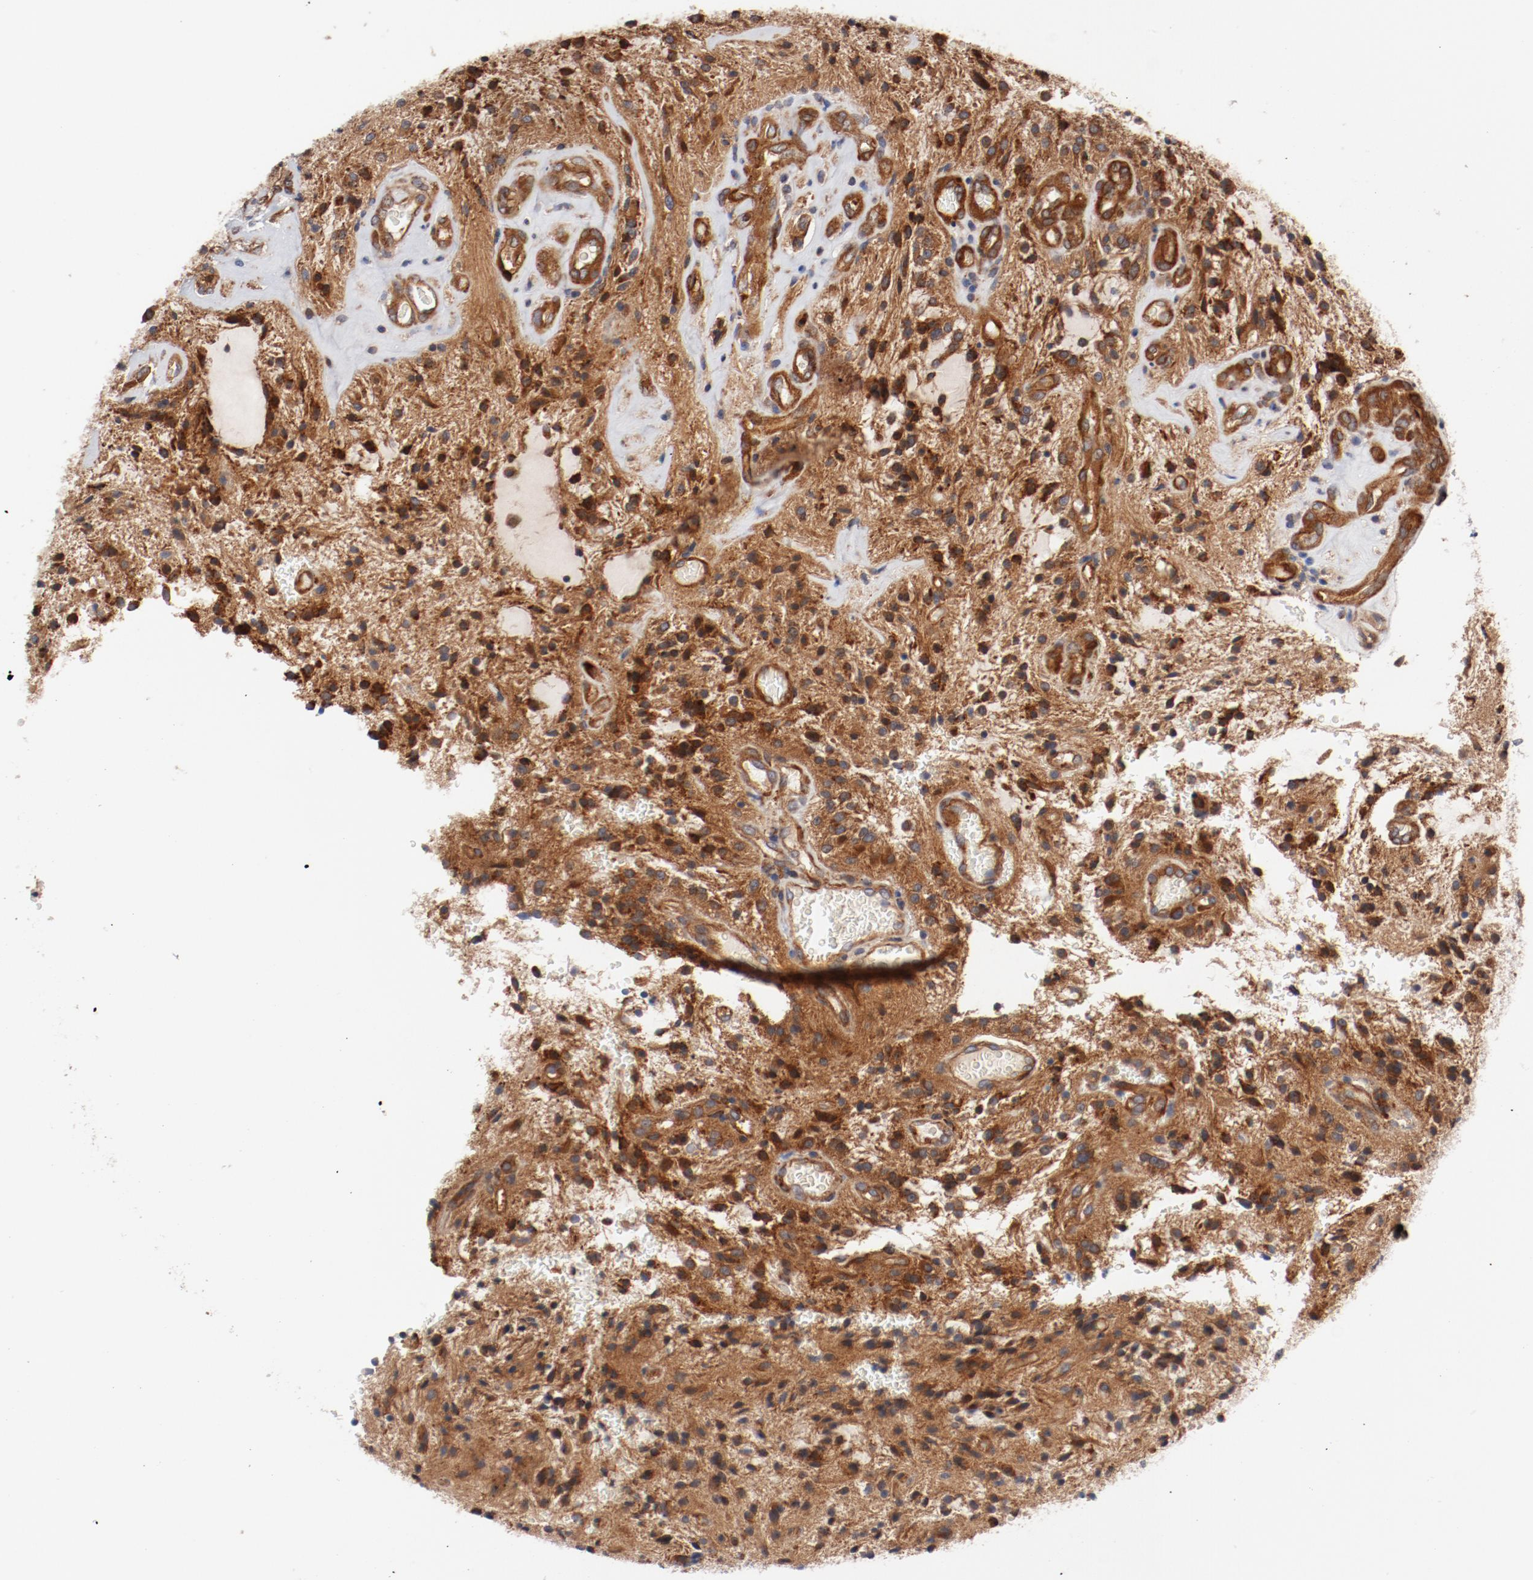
{"staining": {"intensity": "moderate", "quantity": ">75%", "location": "cytoplasmic/membranous"}, "tissue": "glioma", "cell_type": "Tumor cells", "image_type": "cancer", "snomed": [{"axis": "morphology", "description": "Glioma, malignant, NOS"}, {"axis": "topography", "description": "Cerebellum"}], "caption": "Moderate cytoplasmic/membranous positivity for a protein is present in about >75% of tumor cells of glioma (malignant) using immunohistochemistry.", "gene": "PITPNM2", "patient": {"sex": "female", "age": 10}}